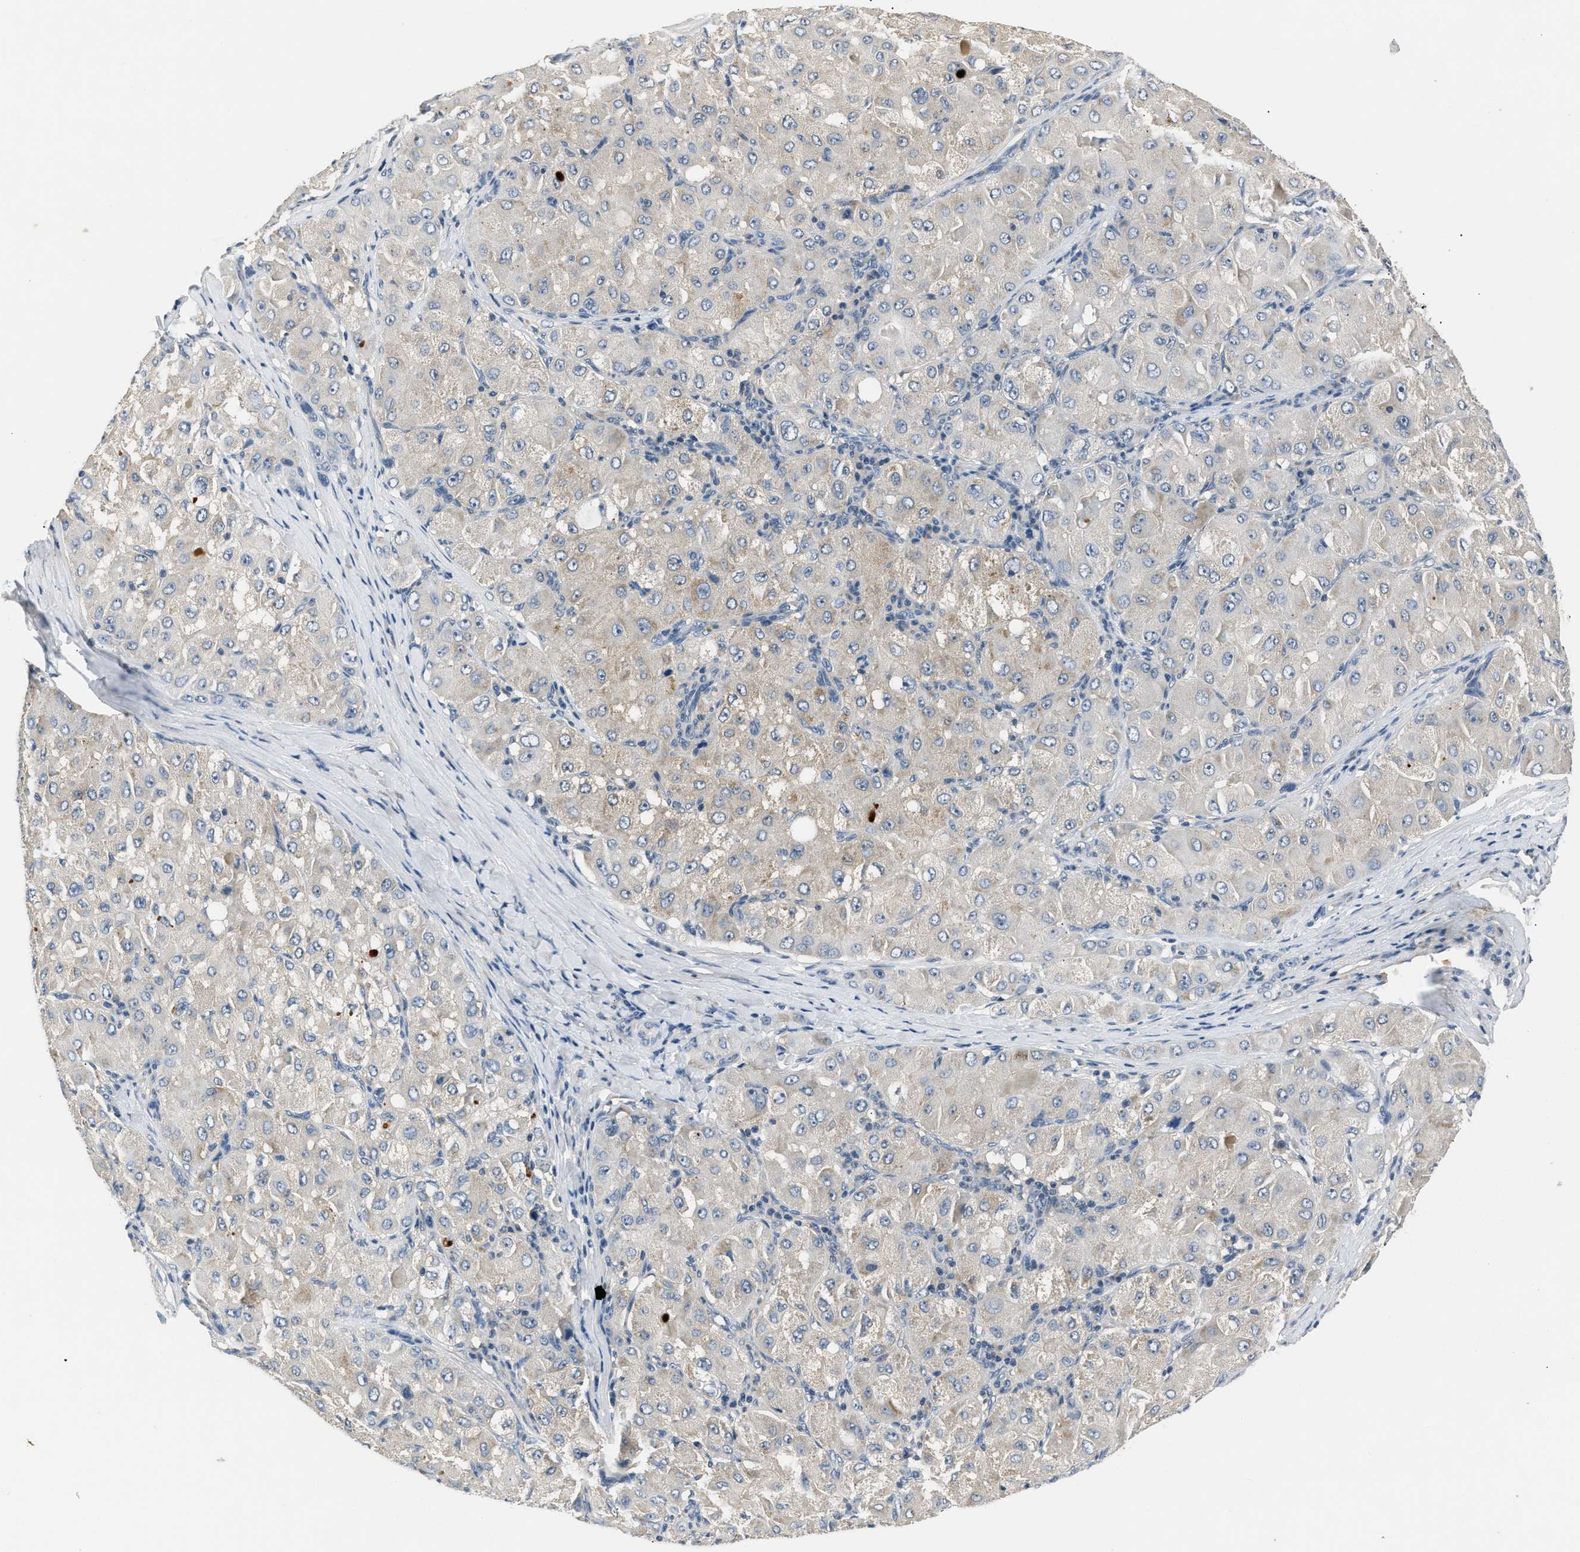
{"staining": {"intensity": "negative", "quantity": "none", "location": "none"}, "tissue": "liver cancer", "cell_type": "Tumor cells", "image_type": "cancer", "snomed": [{"axis": "morphology", "description": "Carcinoma, Hepatocellular, NOS"}, {"axis": "topography", "description": "Liver"}], "caption": "The immunohistochemistry photomicrograph has no significant staining in tumor cells of liver cancer tissue.", "gene": "INHA", "patient": {"sex": "male", "age": 80}}